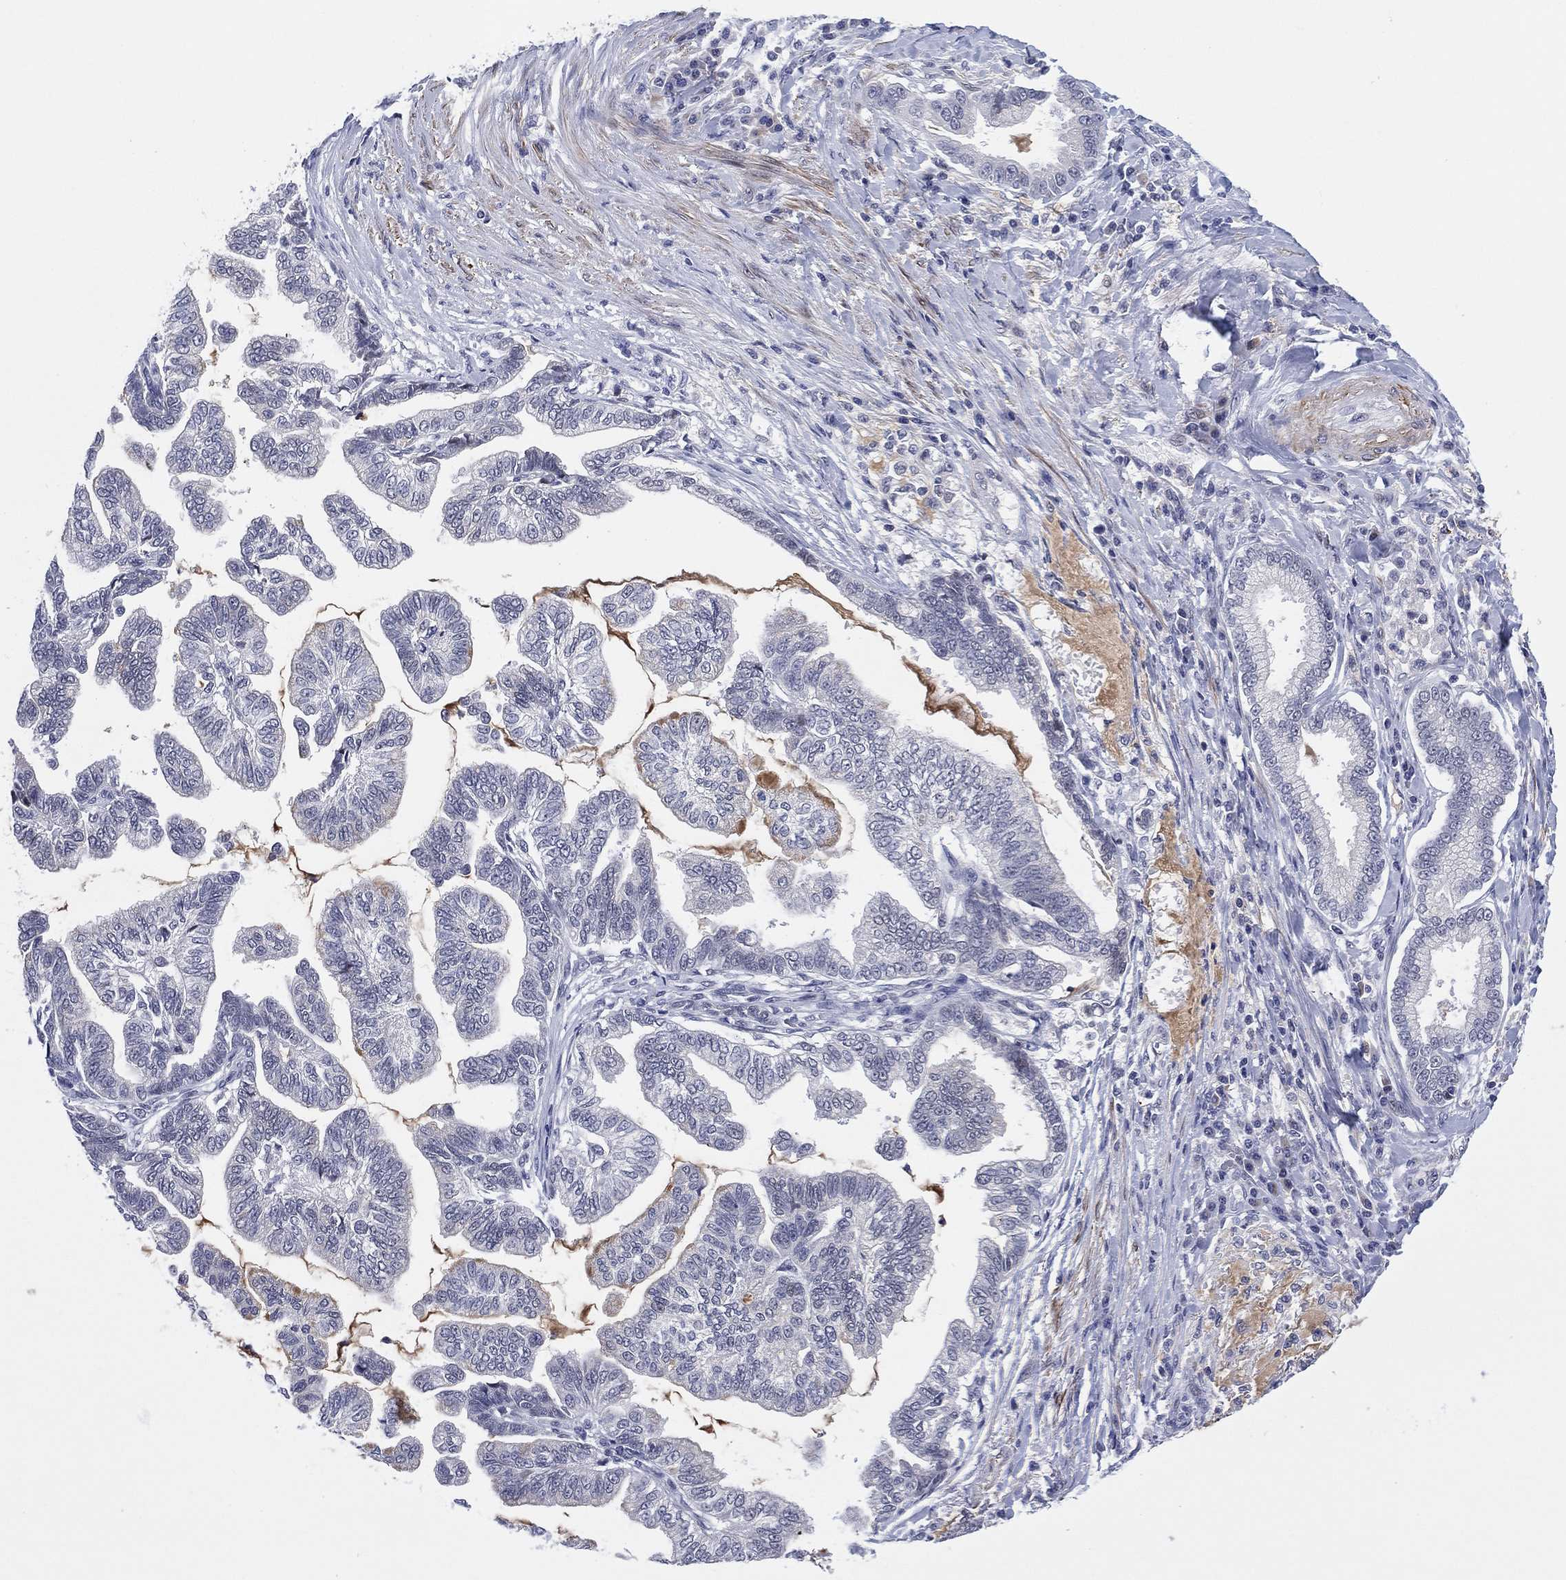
{"staining": {"intensity": "negative", "quantity": "none", "location": "none"}, "tissue": "stomach cancer", "cell_type": "Tumor cells", "image_type": "cancer", "snomed": [{"axis": "morphology", "description": "Adenocarcinoma, NOS"}, {"axis": "topography", "description": "Stomach"}], "caption": "Stomach cancer was stained to show a protein in brown. There is no significant staining in tumor cells. (DAB immunohistochemistry (IHC) visualized using brightfield microscopy, high magnification).", "gene": "CLIP3", "patient": {"sex": "male", "age": 83}}